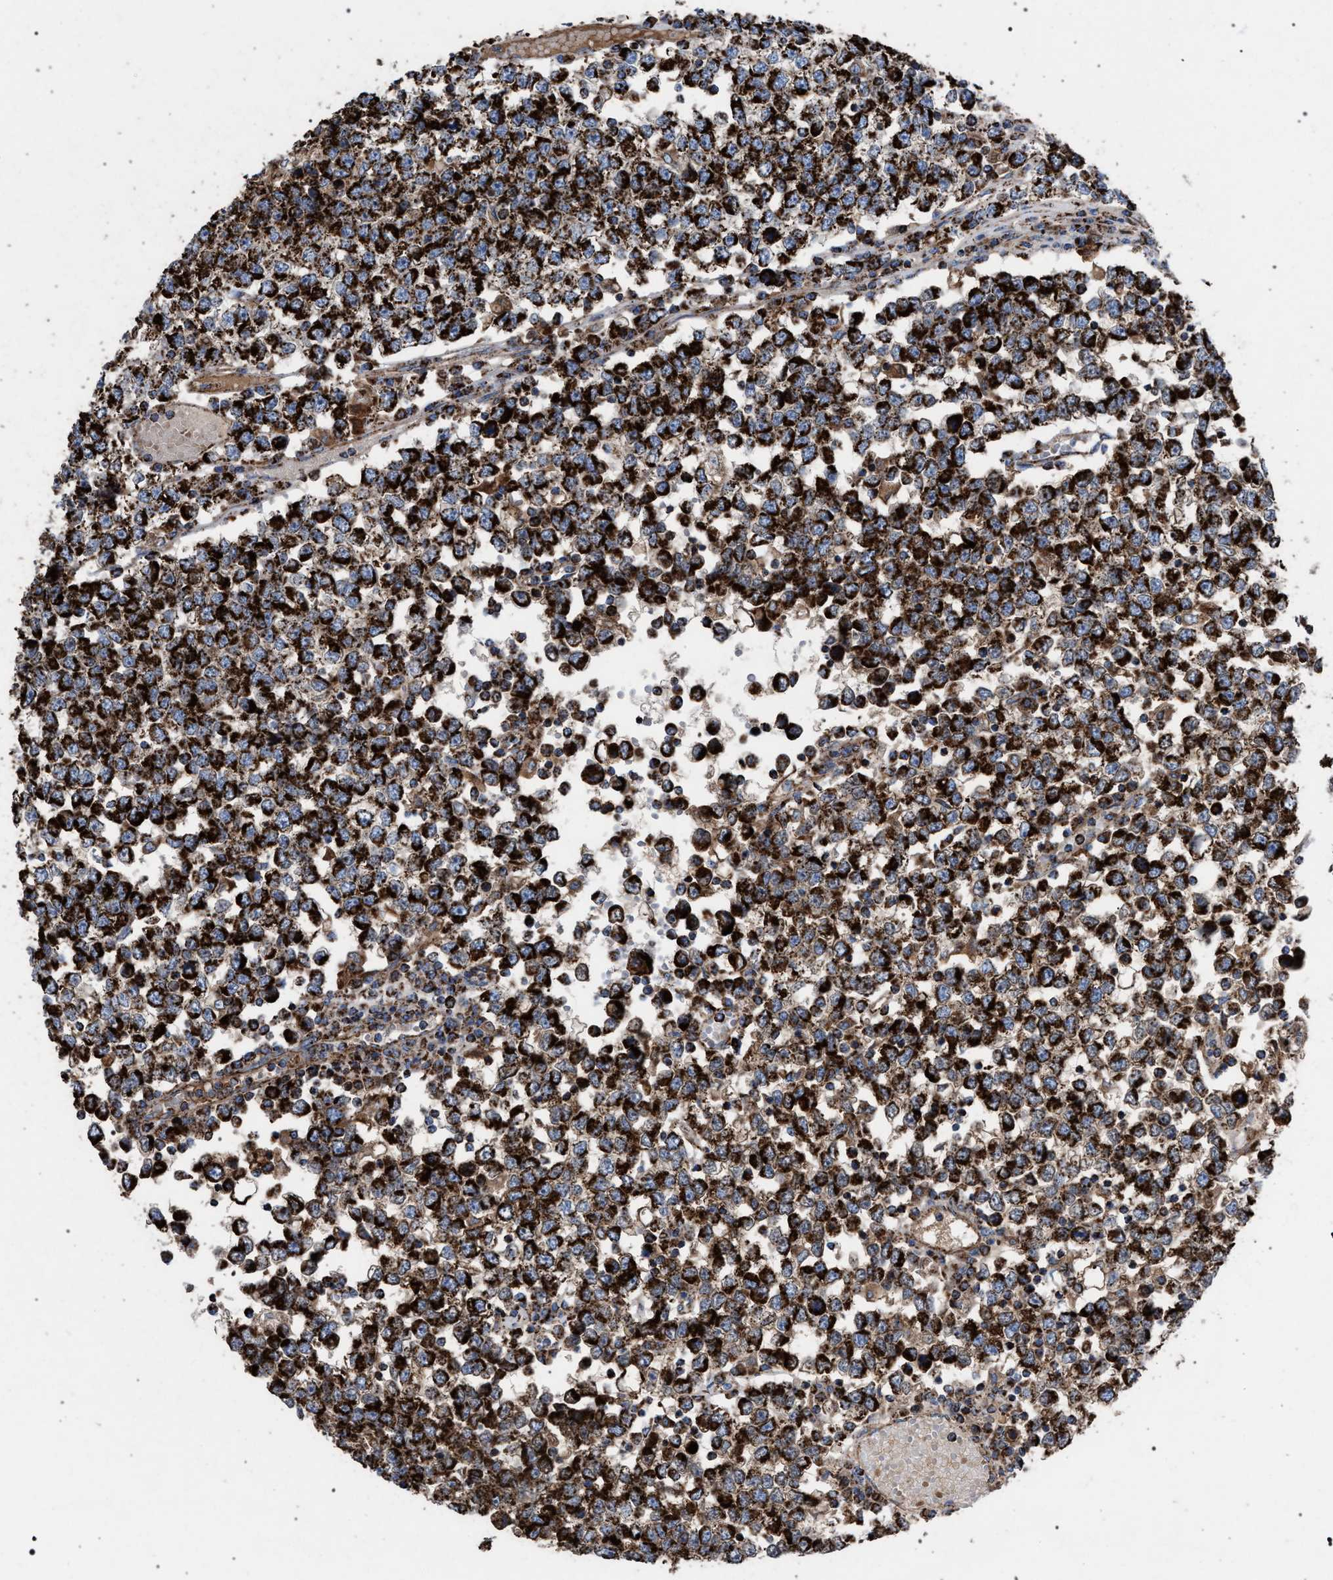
{"staining": {"intensity": "strong", "quantity": ">75%", "location": "cytoplasmic/membranous"}, "tissue": "testis cancer", "cell_type": "Tumor cells", "image_type": "cancer", "snomed": [{"axis": "morphology", "description": "Seminoma, NOS"}, {"axis": "topography", "description": "Testis"}], "caption": "Immunohistochemistry (DAB (3,3'-diaminobenzidine)) staining of human testis cancer exhibits strong cytoplasmic/membranous protein positivity in approximately >75% of tumor cells.", "gene": "VPS13A", "patient": {"sex": "male", "age": 65}}